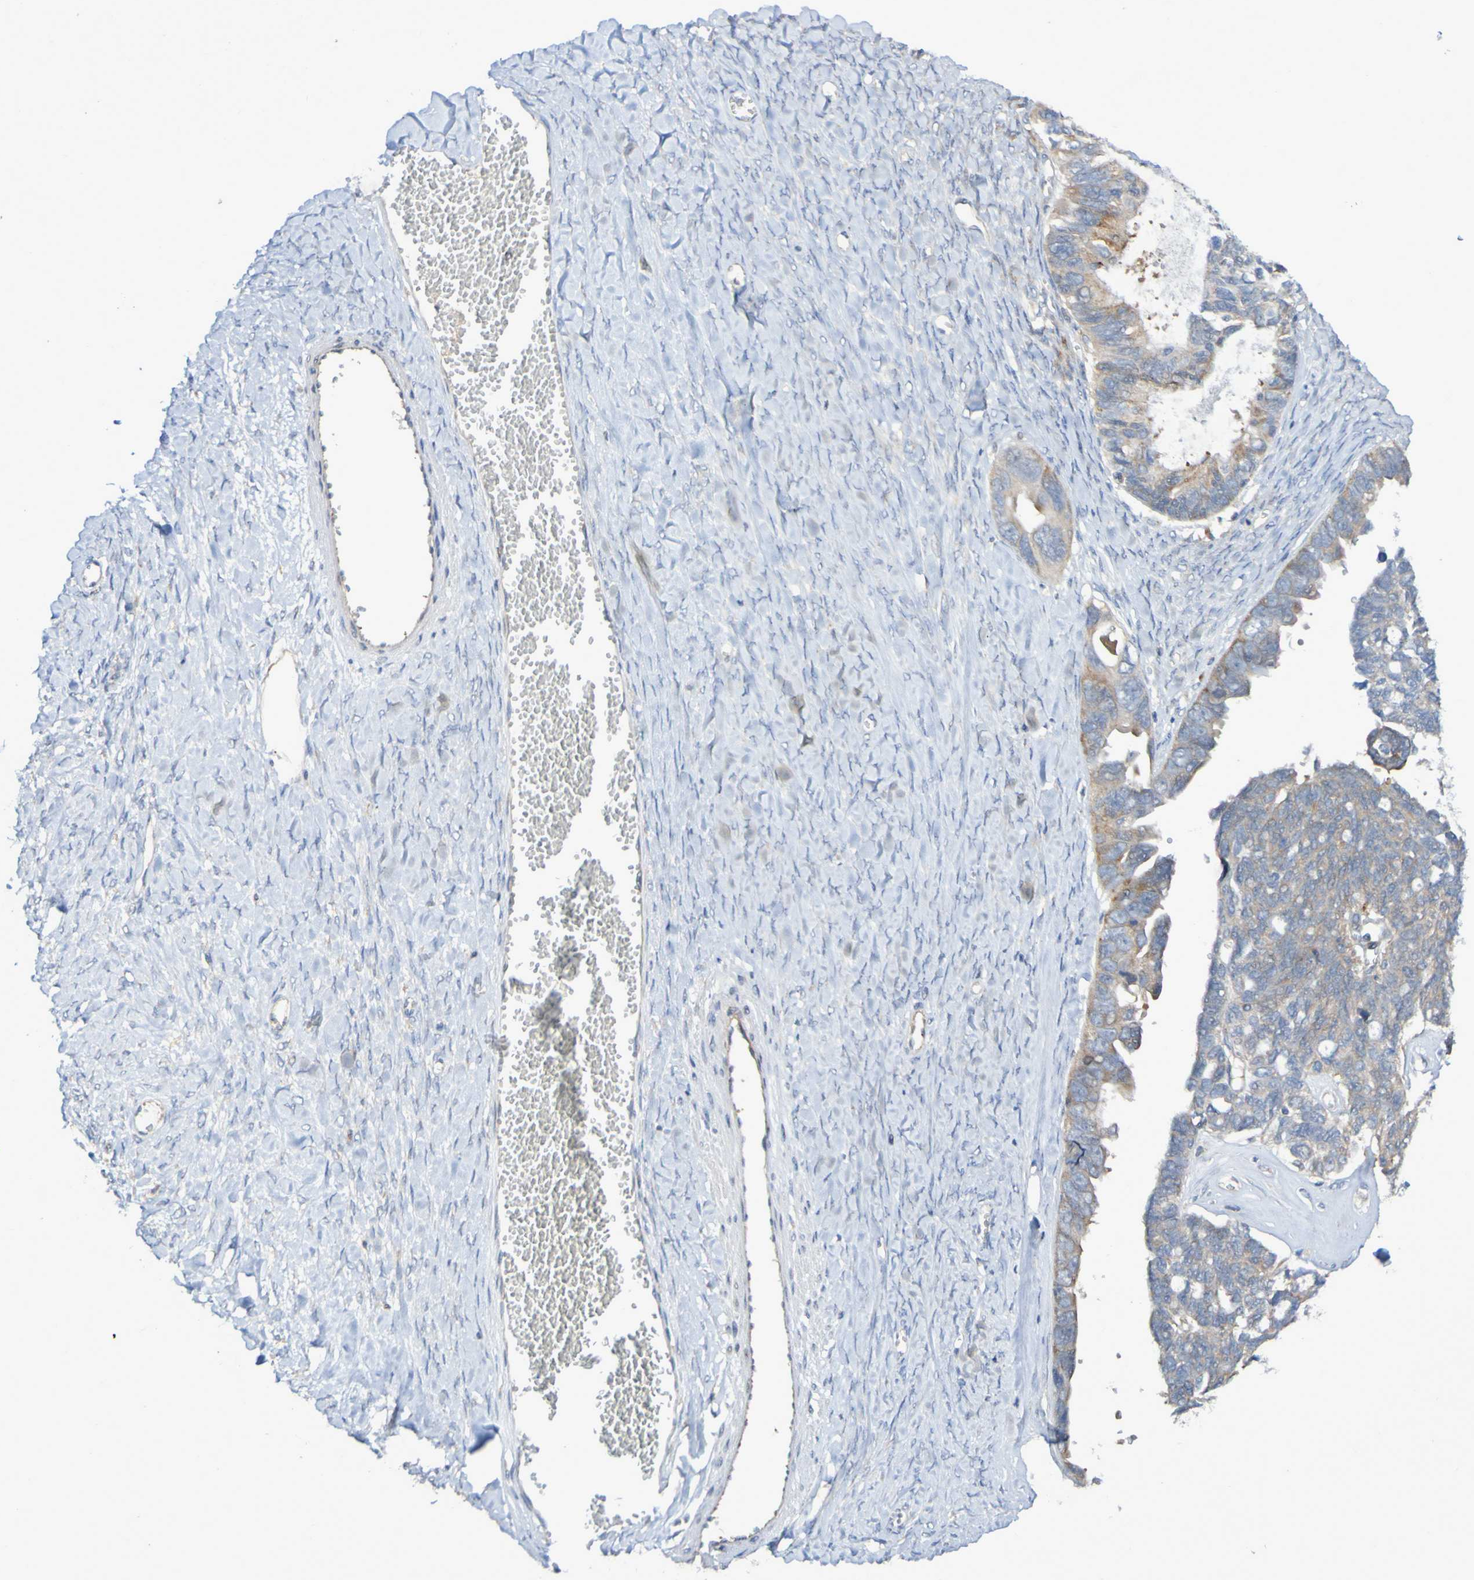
{"staining": {"intensity": "weak", "quantity": ">75%", "location": "cytoplasmic/membranous"}, "tissue": "ovarian cancer", "cell_type": "Tumor cells", "image_type": "cancer", "snomed": [{"axis": "morphology", "description": "Cystadenocarcinoma, serous, NOS"}, {"axis": "topography", "description": "Ovary"}], "caption": "Immunohistochemistry of human ovarian cancer demonstrates low levels of weak cytoplasmic/membranous staining in about >75% of tumor cells.", "gene": "LMBRD2", "patient": {"sex": "female", "age": 79}}